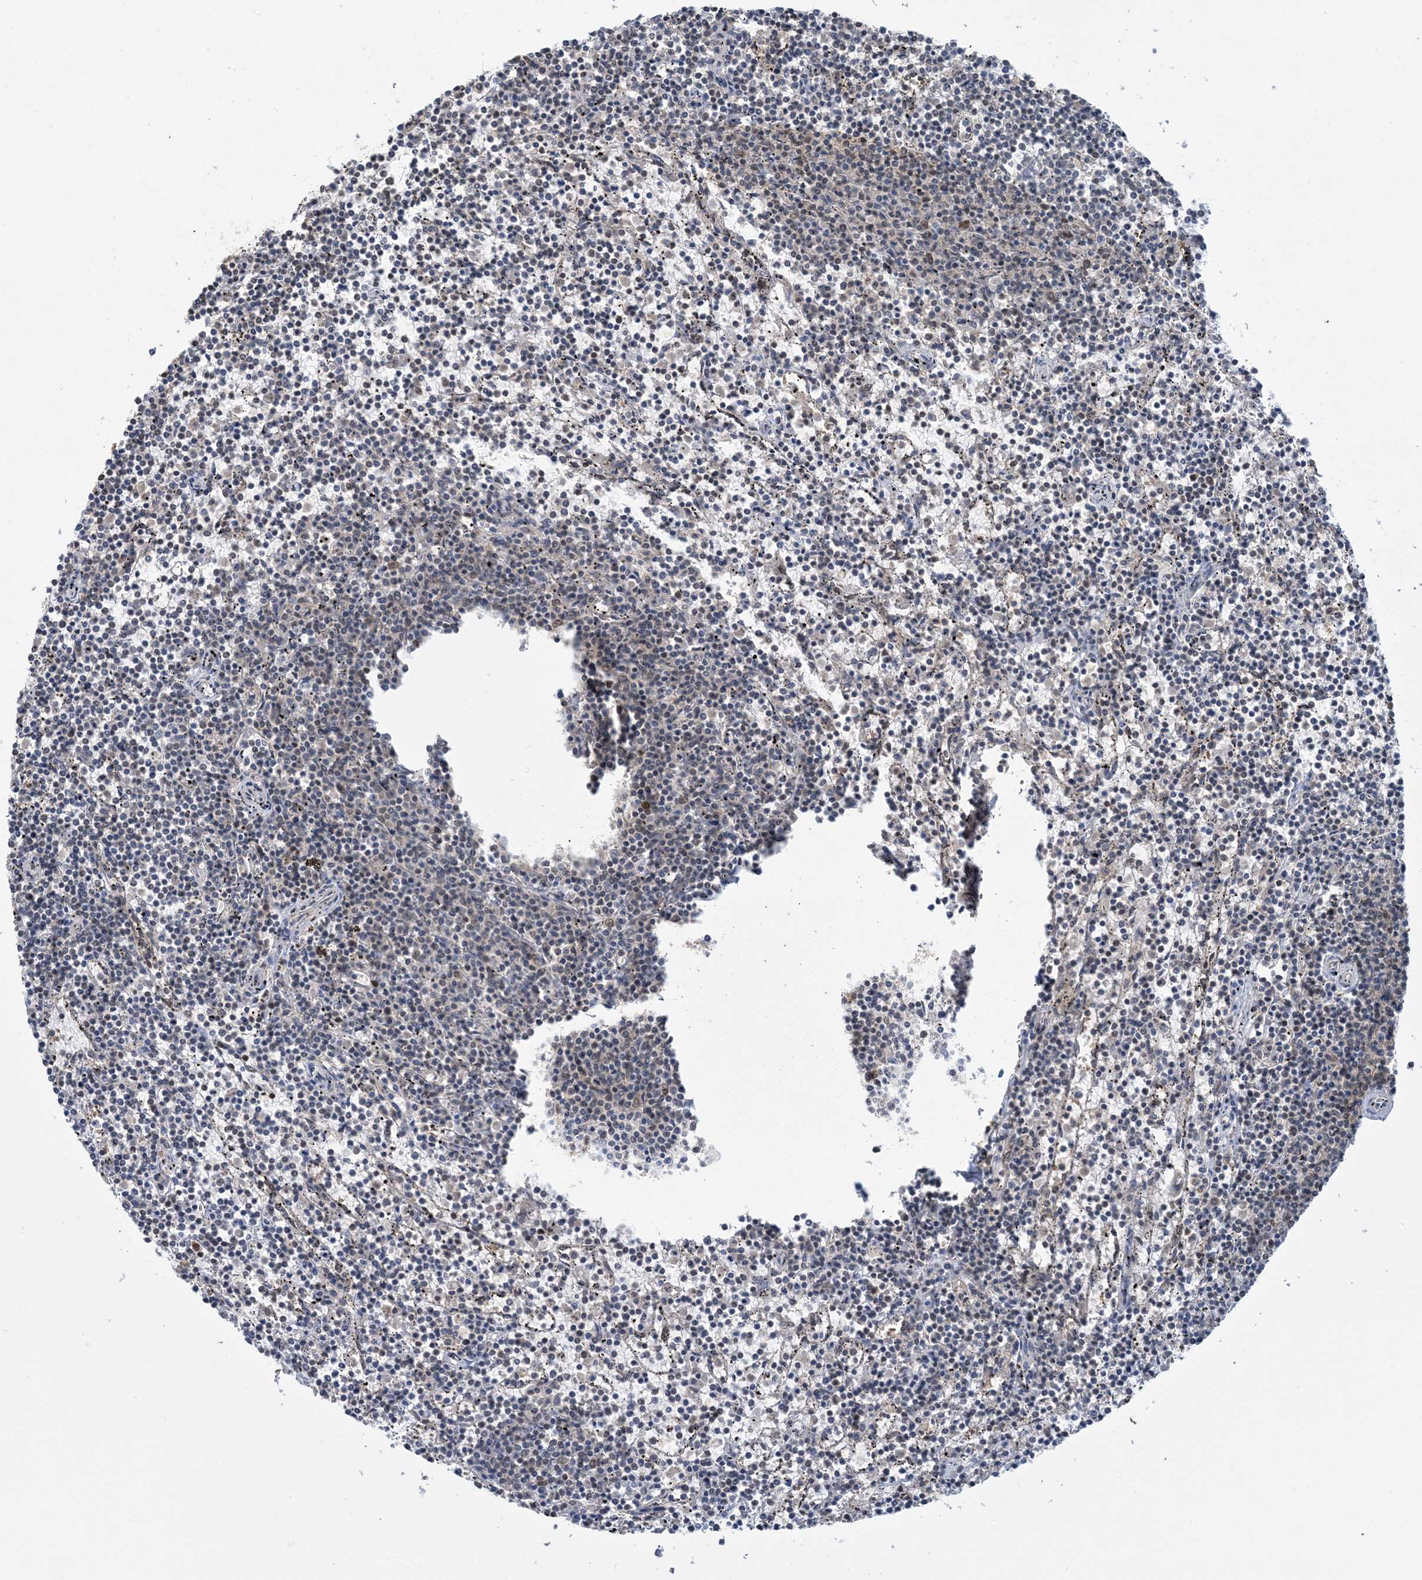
{"staining": {"intensity": "negative", "quantity": "none", "location": "none"}, "tissue": "lymphoma", "cell_type": "Tumor cells", "image_type": "cancer", "snomed": [{"axis": "morphology", "description": "Malignant lymphoma, non-Hodgkin's type, Low grade"}, {"axis": "topography", "description": "Spleen"}], "caption": "High magnification brightfield microscopy of lymphoma stained with DAB (3,3'-diaminobenzidine) (brown) and counterstained with hematoxylin (blue): tumor cells show no significant staining.", "gene": "ACYP2", "patient": {"sex": "female", "age": 50}}